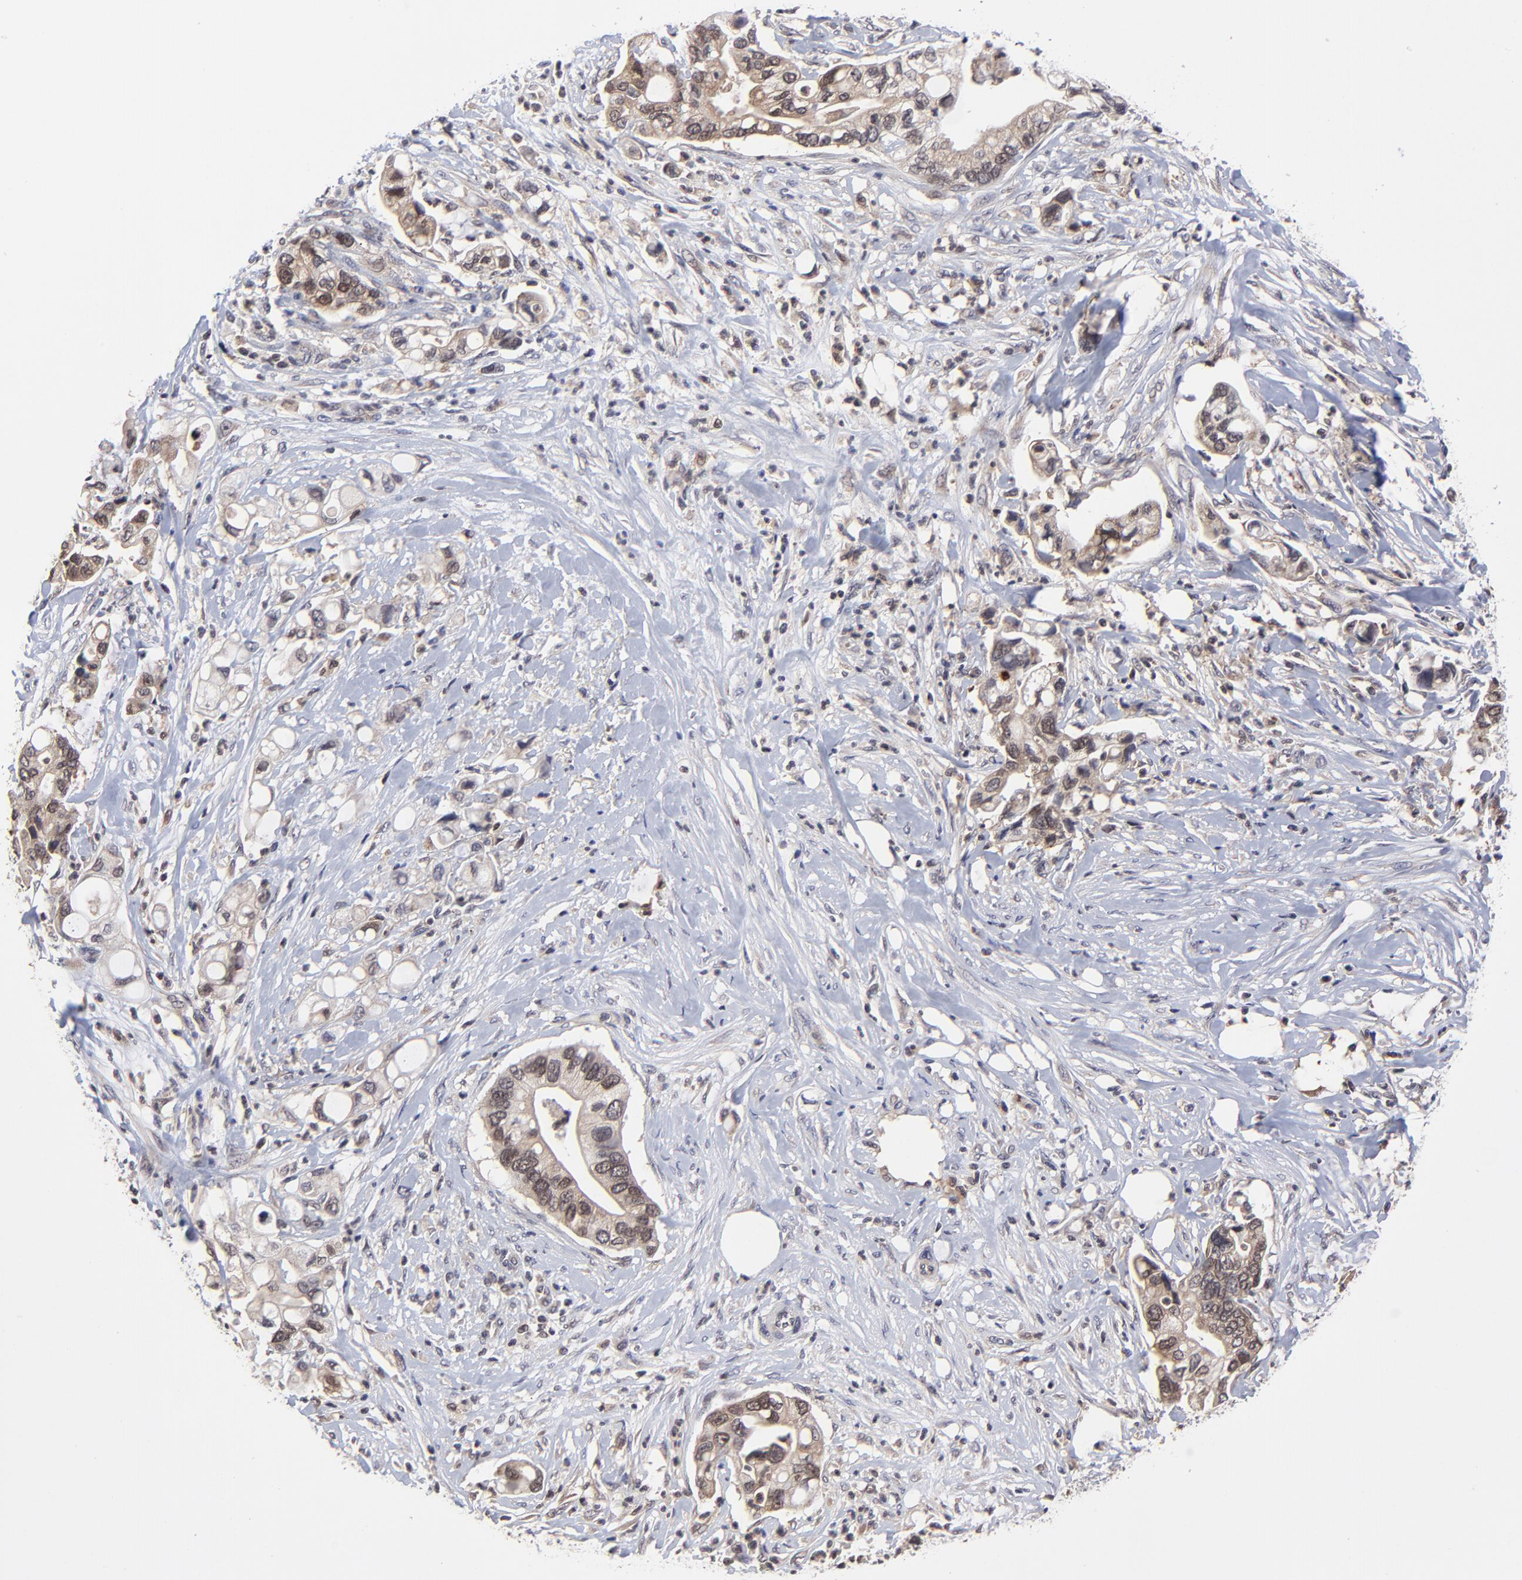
{"staining": {"intensity": "moderate", "quantity": "25%-75%", "location": "cytoplasmic/membranous"}, "tissue": "pancreatic cancer", "cell_type": "Tumor cells", "image_type": "cancer", "snomed": [{"axis": "morphology", "description": "Adenocarcinoma, NOS"}, {"axis": "topography", "description": "Pancreas"}], "caption": "Brown immunohistochemical staining in pancreatic cancer demonstrates moderate cytoplasmic/membranous staining in approximately 25%-75% of tumor cells. Nuclei are stained in blue.", "gene": "UBE2L6", "patient": {"sex": "male", "age": 70}}